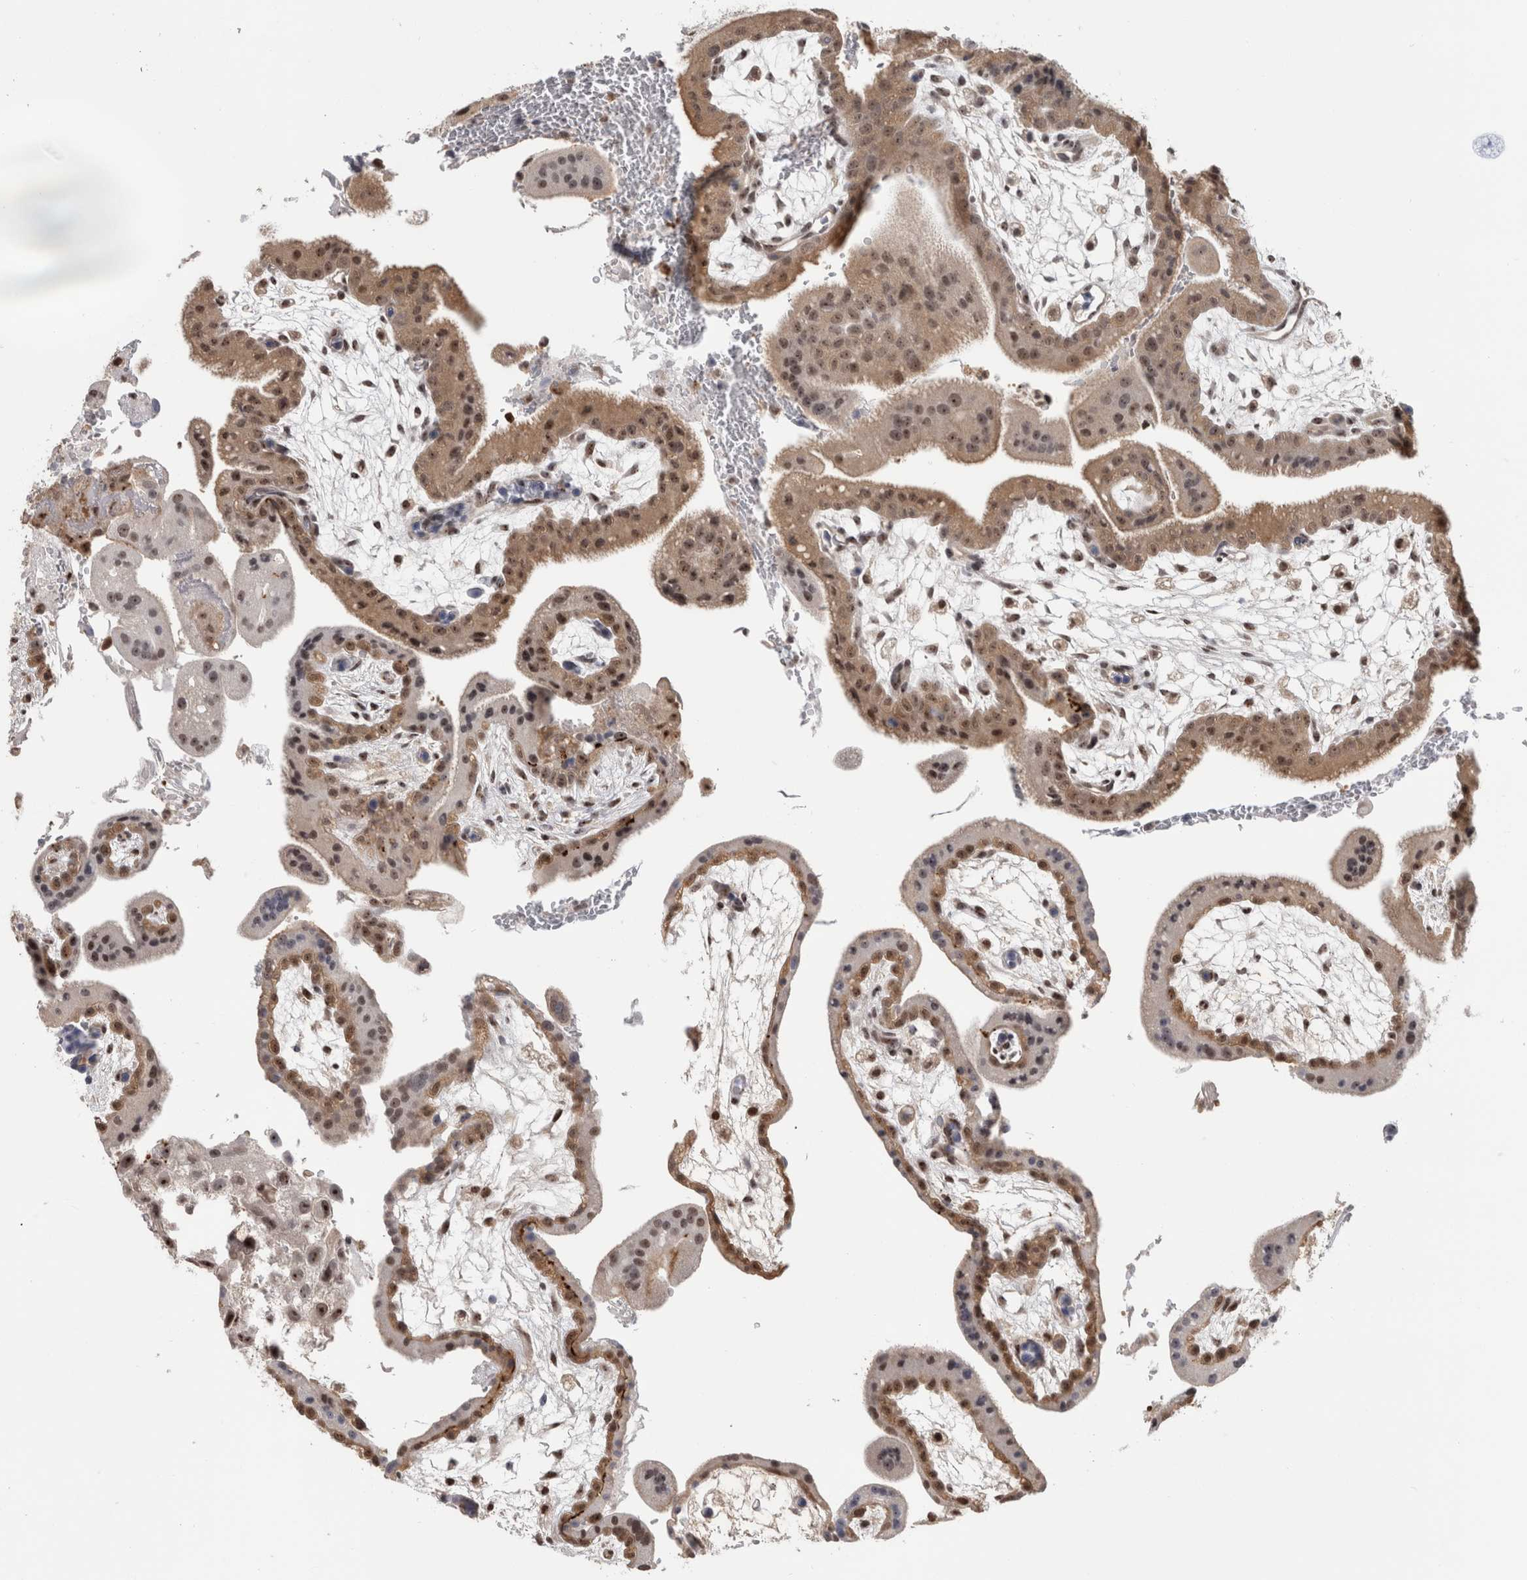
{"staining": {"intensity": "moderate", "quantity": ">75%", "location": "cytoplasmic/membranous,nuclear"}, "tissue": "placenta", "cell_type": "Decidual cells", "image_type": "normal", "snomed": [{"axis": "morphology", "description": "Normal tissue, NOS"}, {"axis": "topography", "description": "Placenta"}], "caption": "Placenta stained with immunohistochemistry exhibits moderate cytoplasmic/membranous,nuclear positivity in approximately >75% of decidual cells. (DAB (3,3'-diaminobenzidine) IHC with brightfield microscopy, high magnification).", "gene": "TDRD7", "patient": {"sex": "female", "age": 35}}